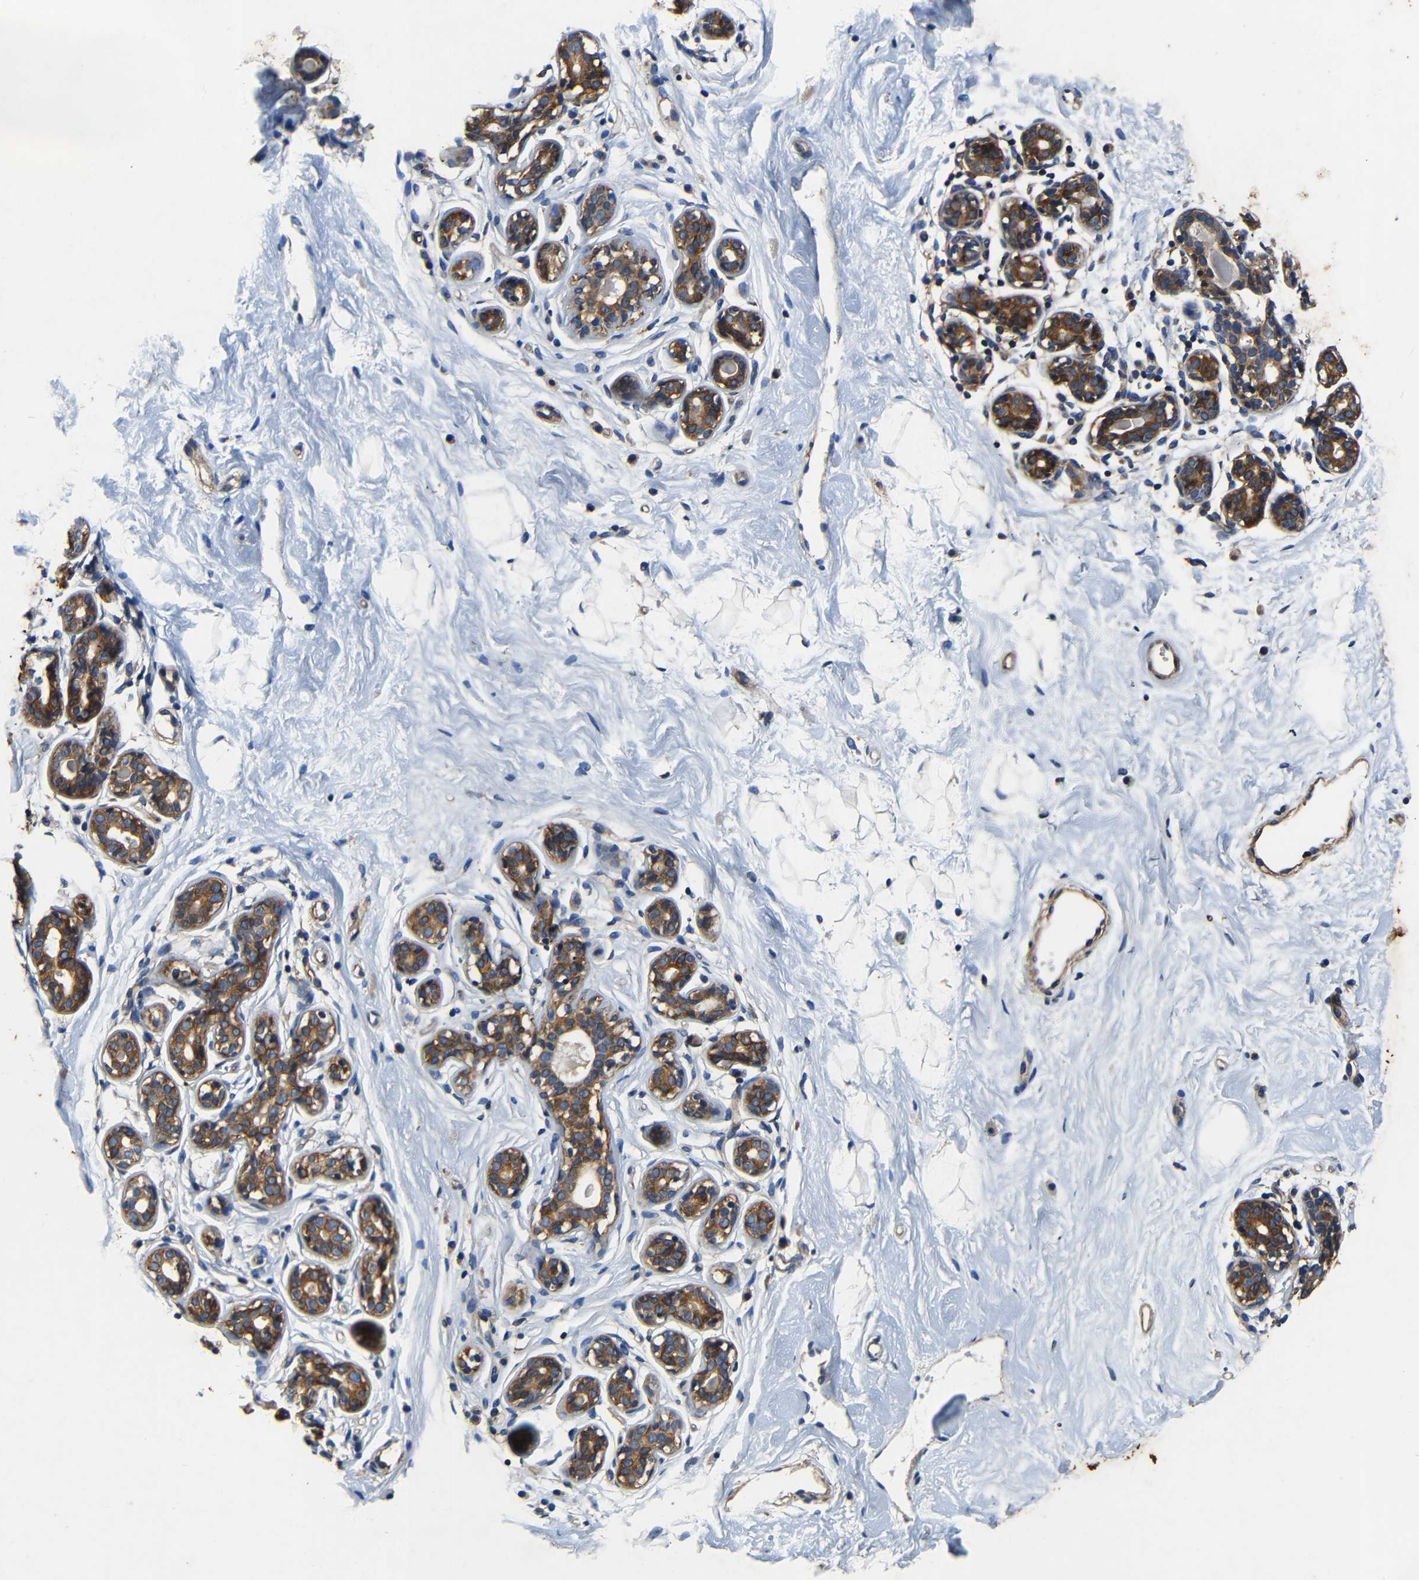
{"staining": {"intensity": "negative", "quantity": "none", "location": "none"}, "tissue": "breast", "cell_type": "Adipocytes", "image_type": "normal", "snomed": [{"axis": "morphology", "description": "Normal tissue, NOS"}, {"axis": "topography", "description": "Breast"}], "caption": "Immunohistochemistry (IHC) of normal breast reveals no positivity in adipocytes. (DAB (3,3'-diaminobenzidine) immunohistochemistry, high magnification).", "gene": "CNR2", "patient": {"sex": "female", "age": 23}}